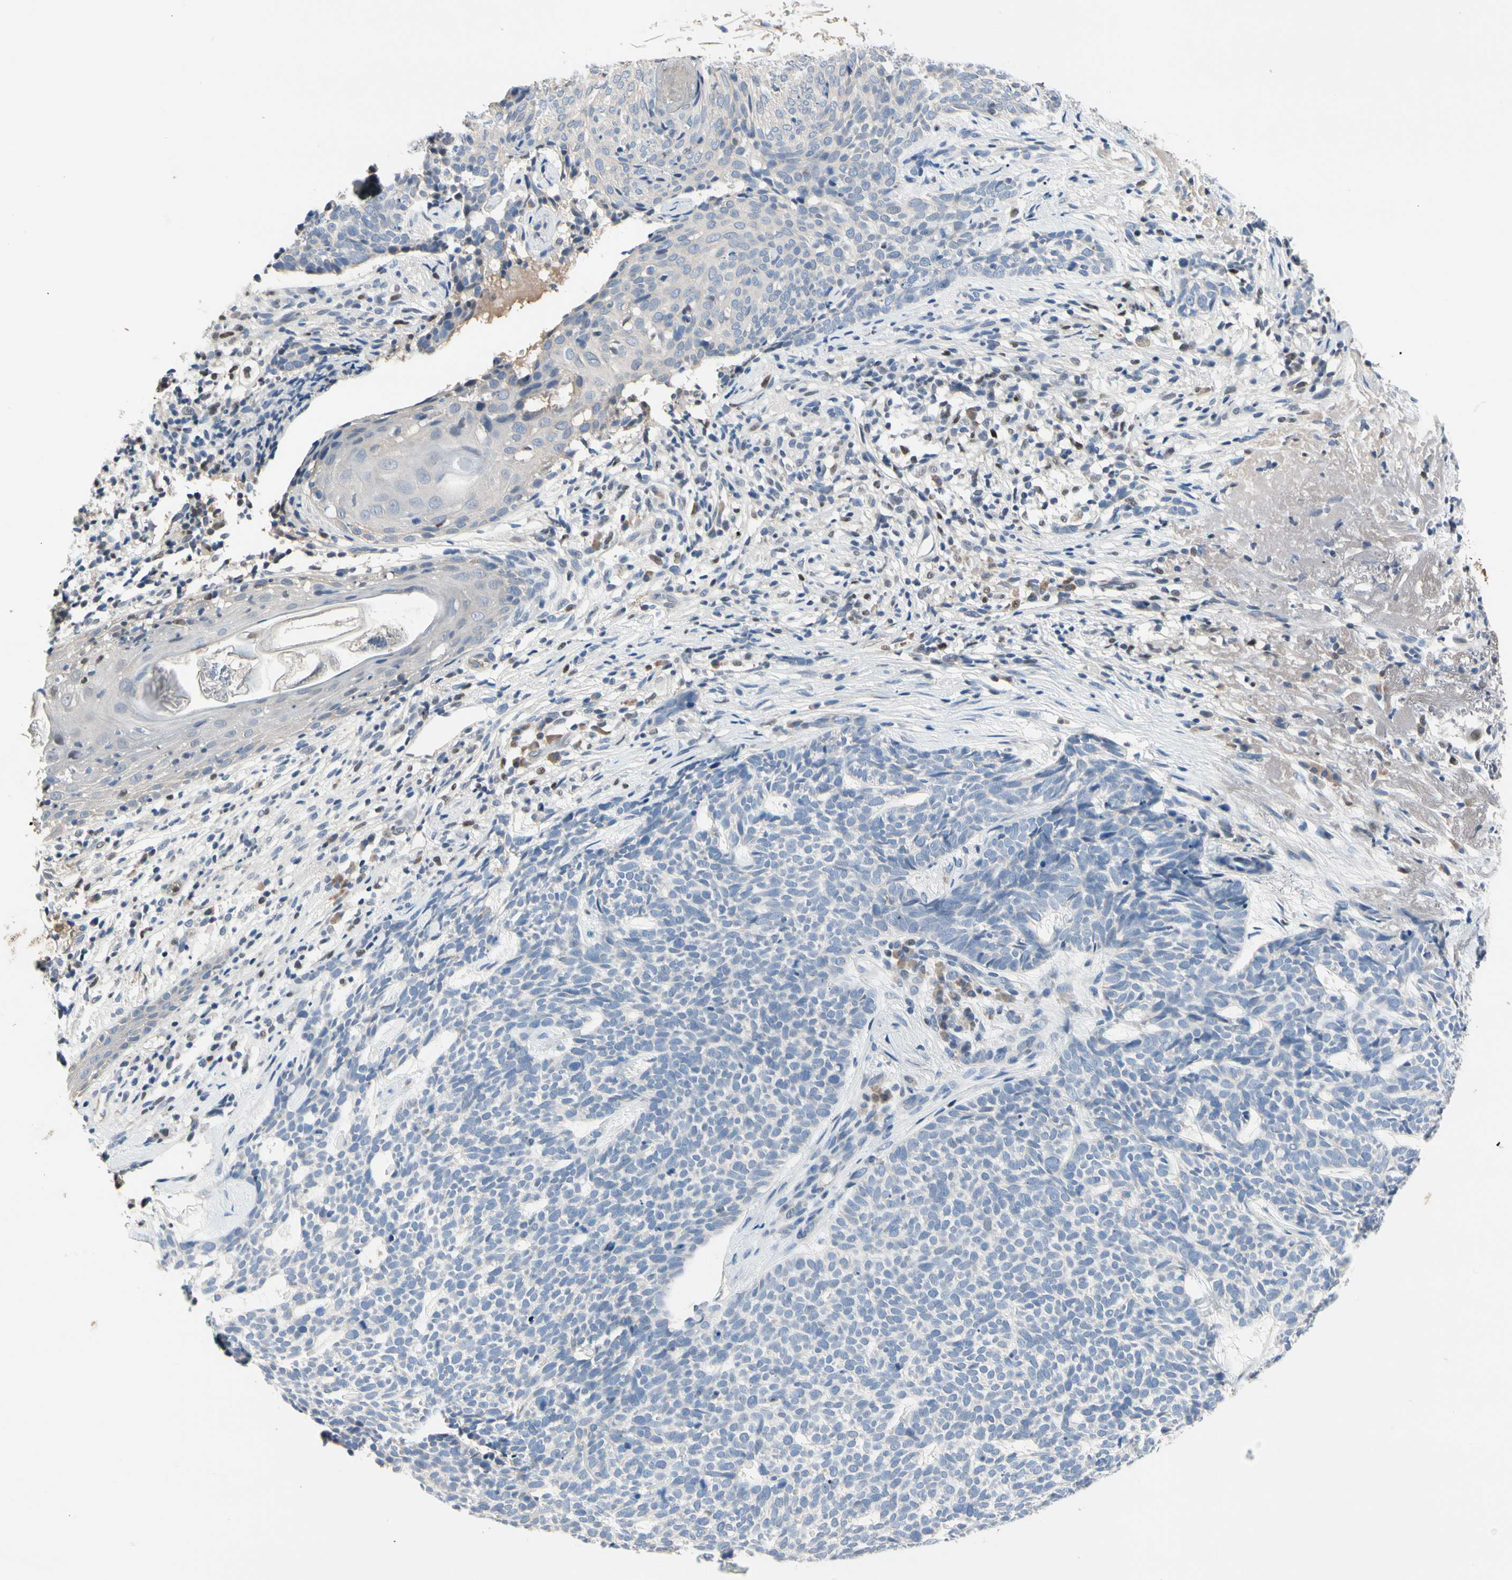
{"staining": {"intensity": "negative", "quantity": "none", "location": "none"}, "tissue": "skin cancer", "cell_type": "Tumor cells", "image_type": "cancer", "snomed": [{"axis": "morphology", "description": "Basal cell carcinoma"}, {"axis": "topography", "description": "Skin"}], "caption": "DAB (3,3'-diaminobenzidine) immunohistochemical staining of human skin cancer displays no significant expression in tumor cells.", "gene": "ECRG4", "patient": {"sex": "female", "age": 84}}